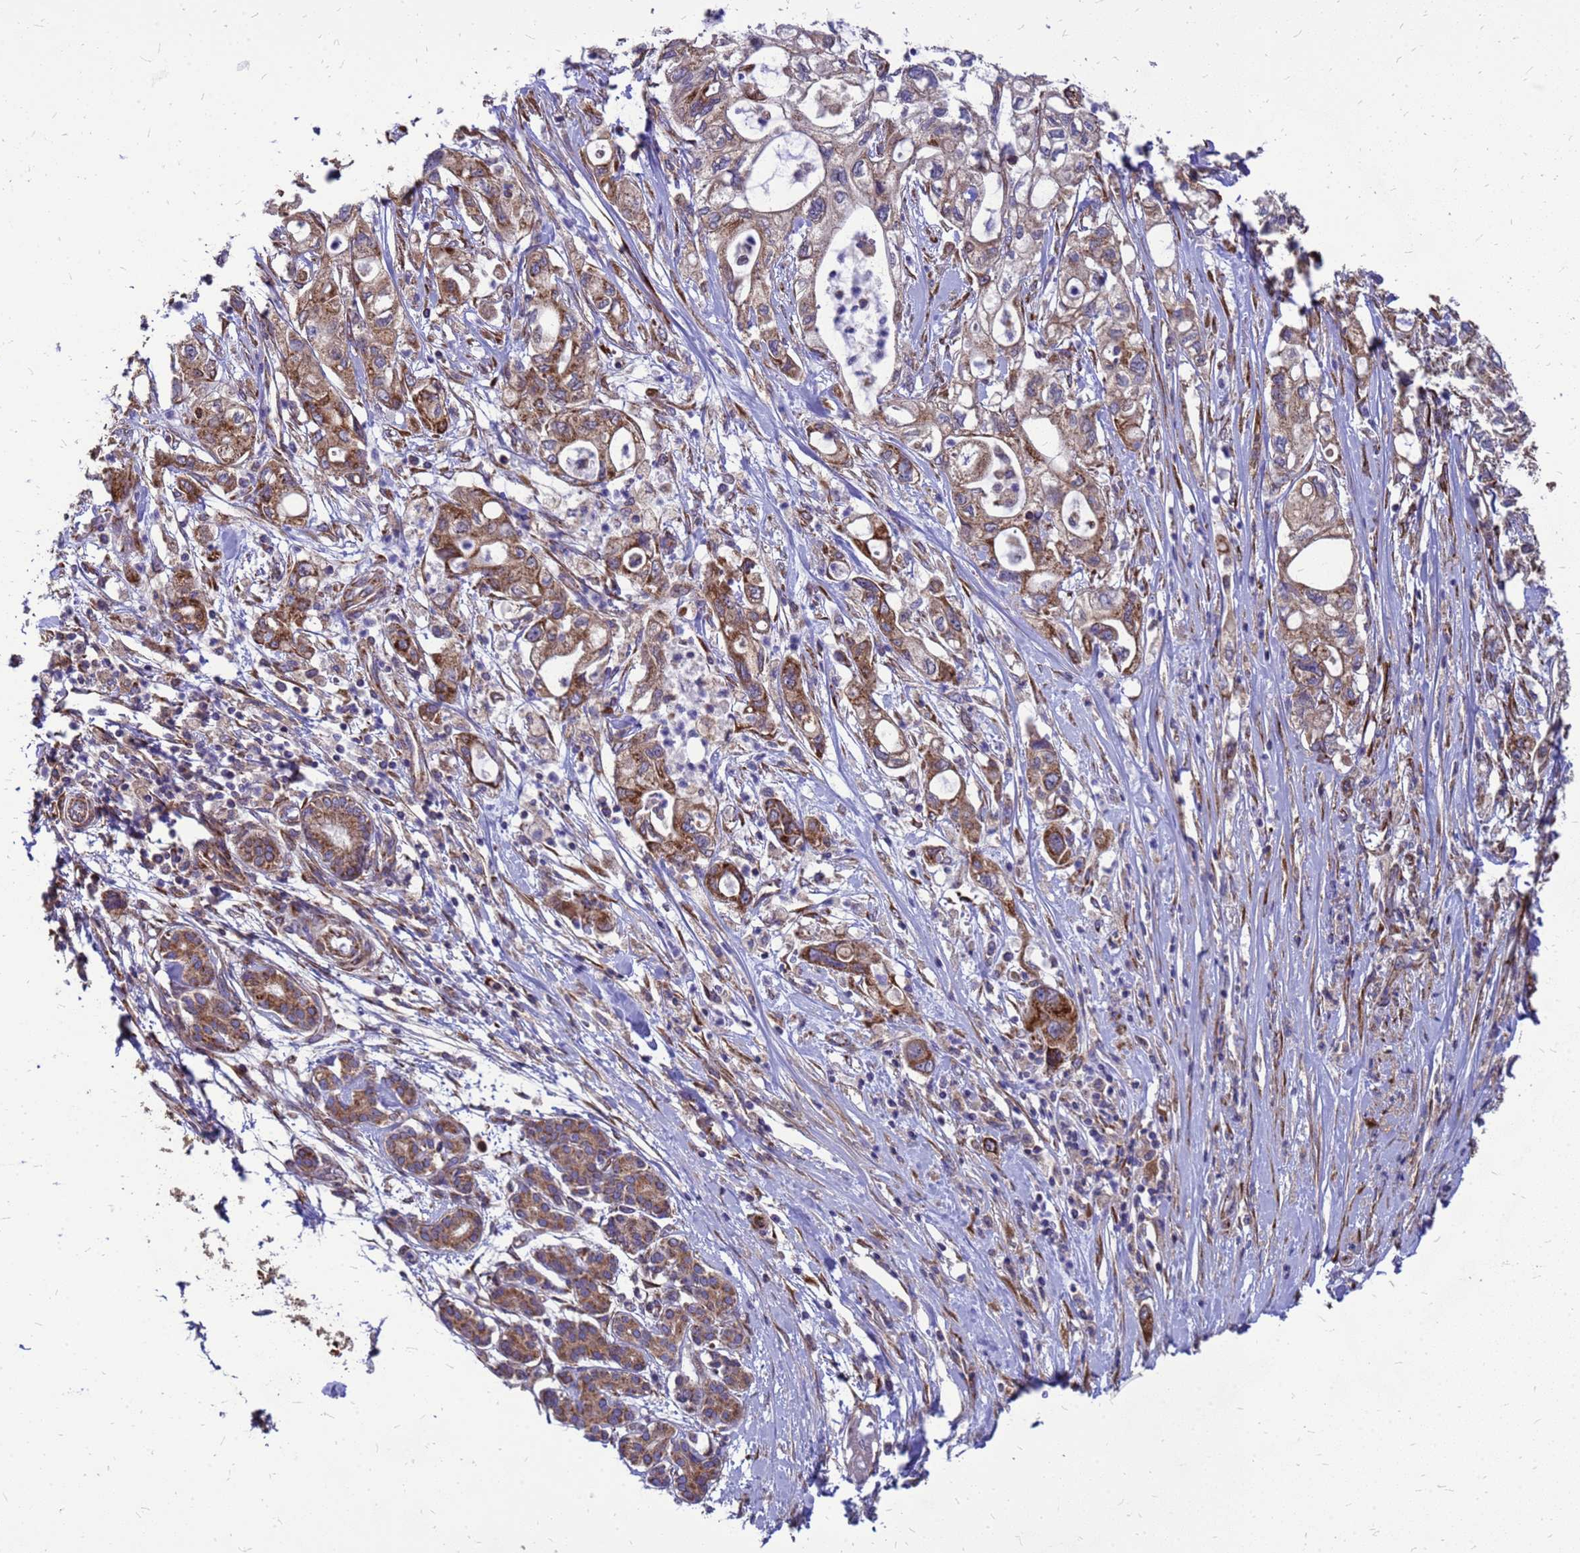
{"staining": {"intensity": "moderate", "quantity": ">75%", "location": "cytoplasmic/membranous"}, "tissue": "pancreatic cancer", "cell_type": "Tumor cells", "image_type": "cancer", "snomed": [{"axis": "morphology", "description": "Adenocarcinoma, NOS"}, {"axis": "topography", "description": "Pancreas"}], "caption": "Protein expression analysis of human pancreatic adenocarcinoma reveals moderate cytoplasmic/membranous positivity in about >75% of tumor cells.", "gene": "FSTL4", "patient": {"sex": "male", "age": 79}}